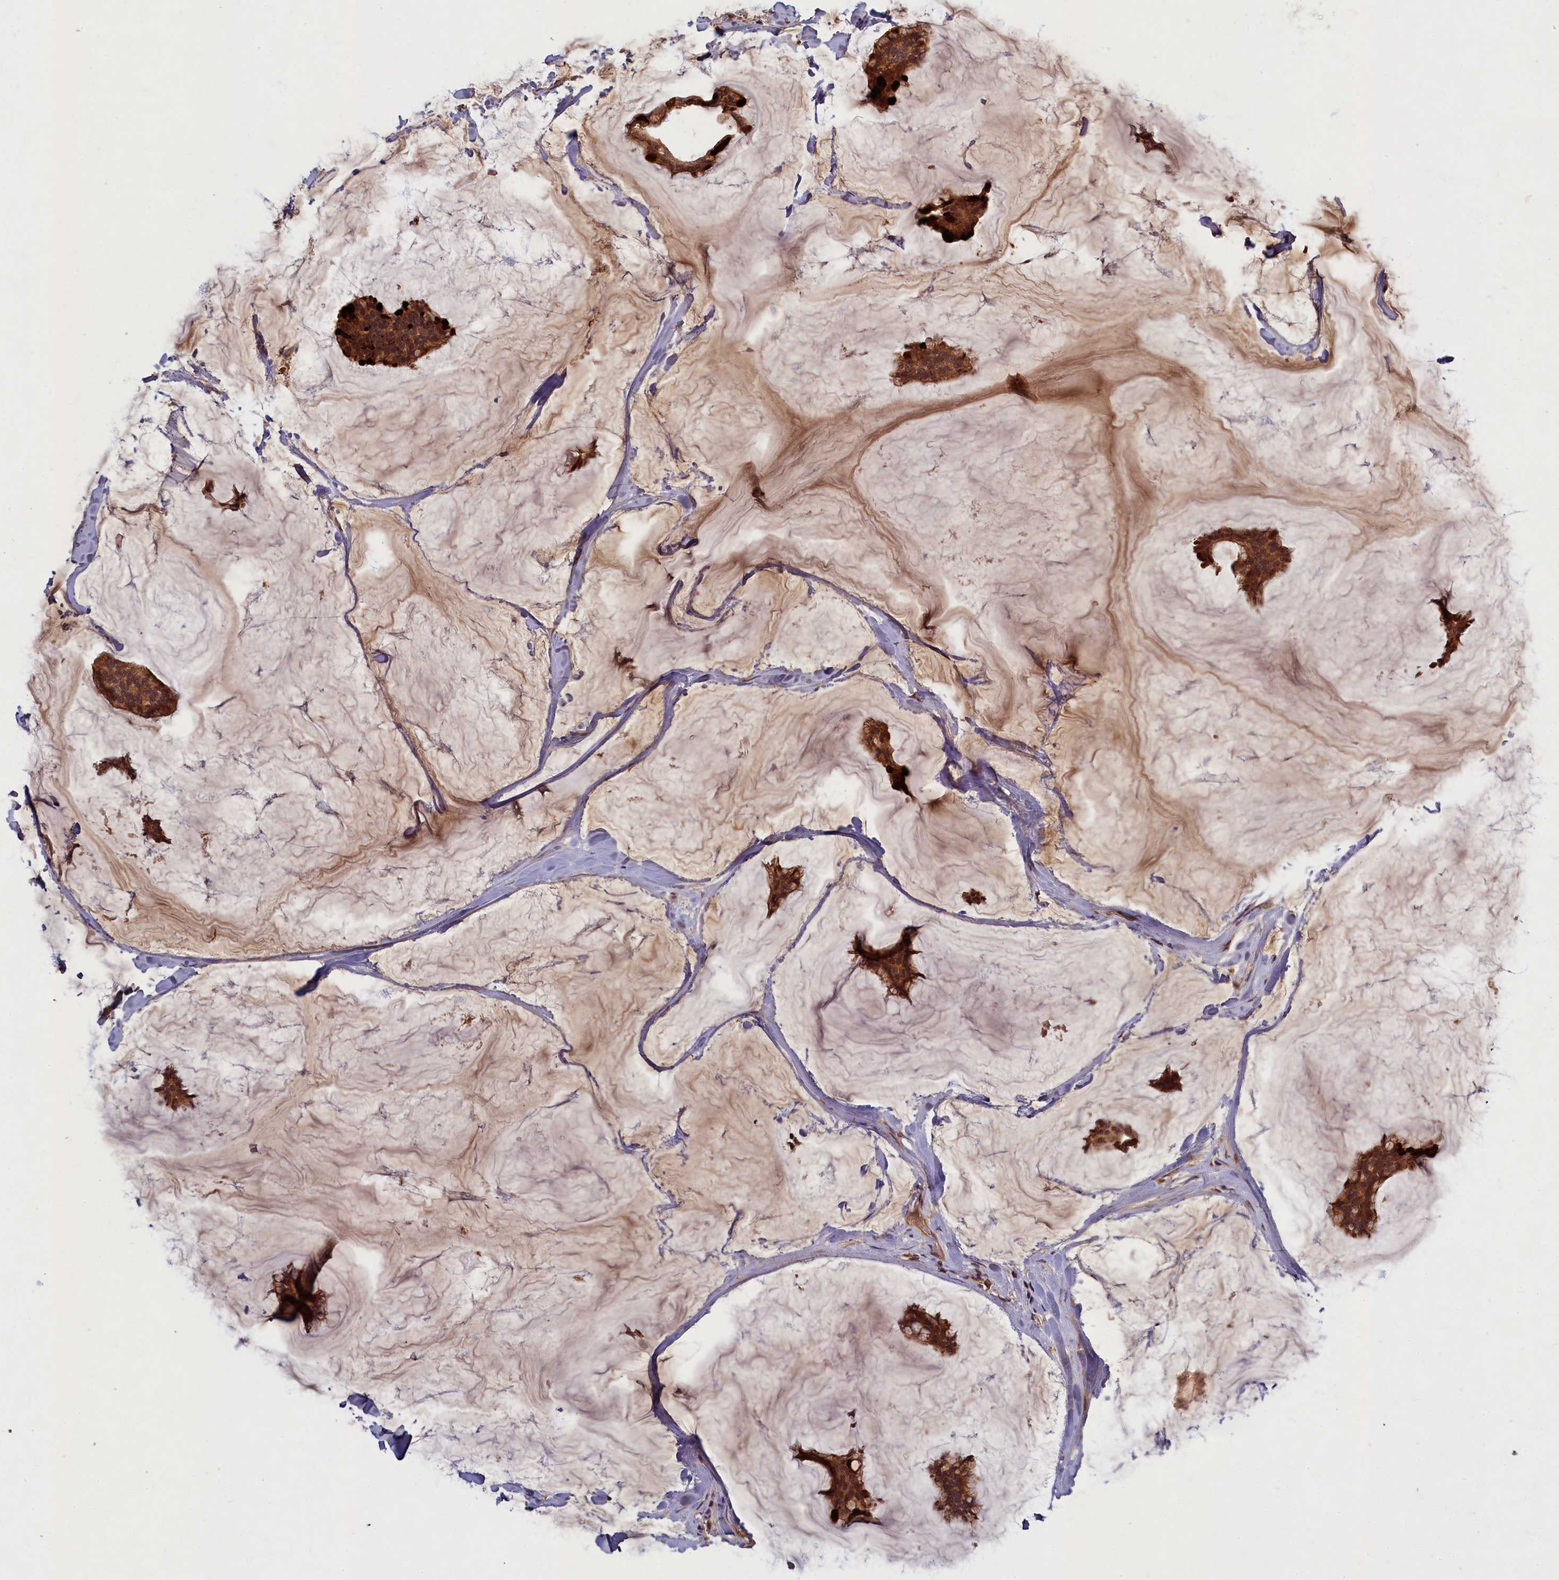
{"staining": {"intensity": "moderate", "quantity": ">75%", "location": "cytoplasmic/membranous,nuclear"}, "tissue": "breast cancer", "cell_type": "Tumor cells", "image_type": "cancer", "snomed": [{"axis": "morphology", "description": "Duct carcinoma"}, {"axis": "topography", "description": "Breast"}], "caption": "Human invasive ductal carcinoma (breast) stained with a brown dye displays moderate cytoplasmic/membranous and nuclear positive expression in about >75% of tumor cells.", "gene": "BICD1", "patient": {"sex": "female", "age": 93}}